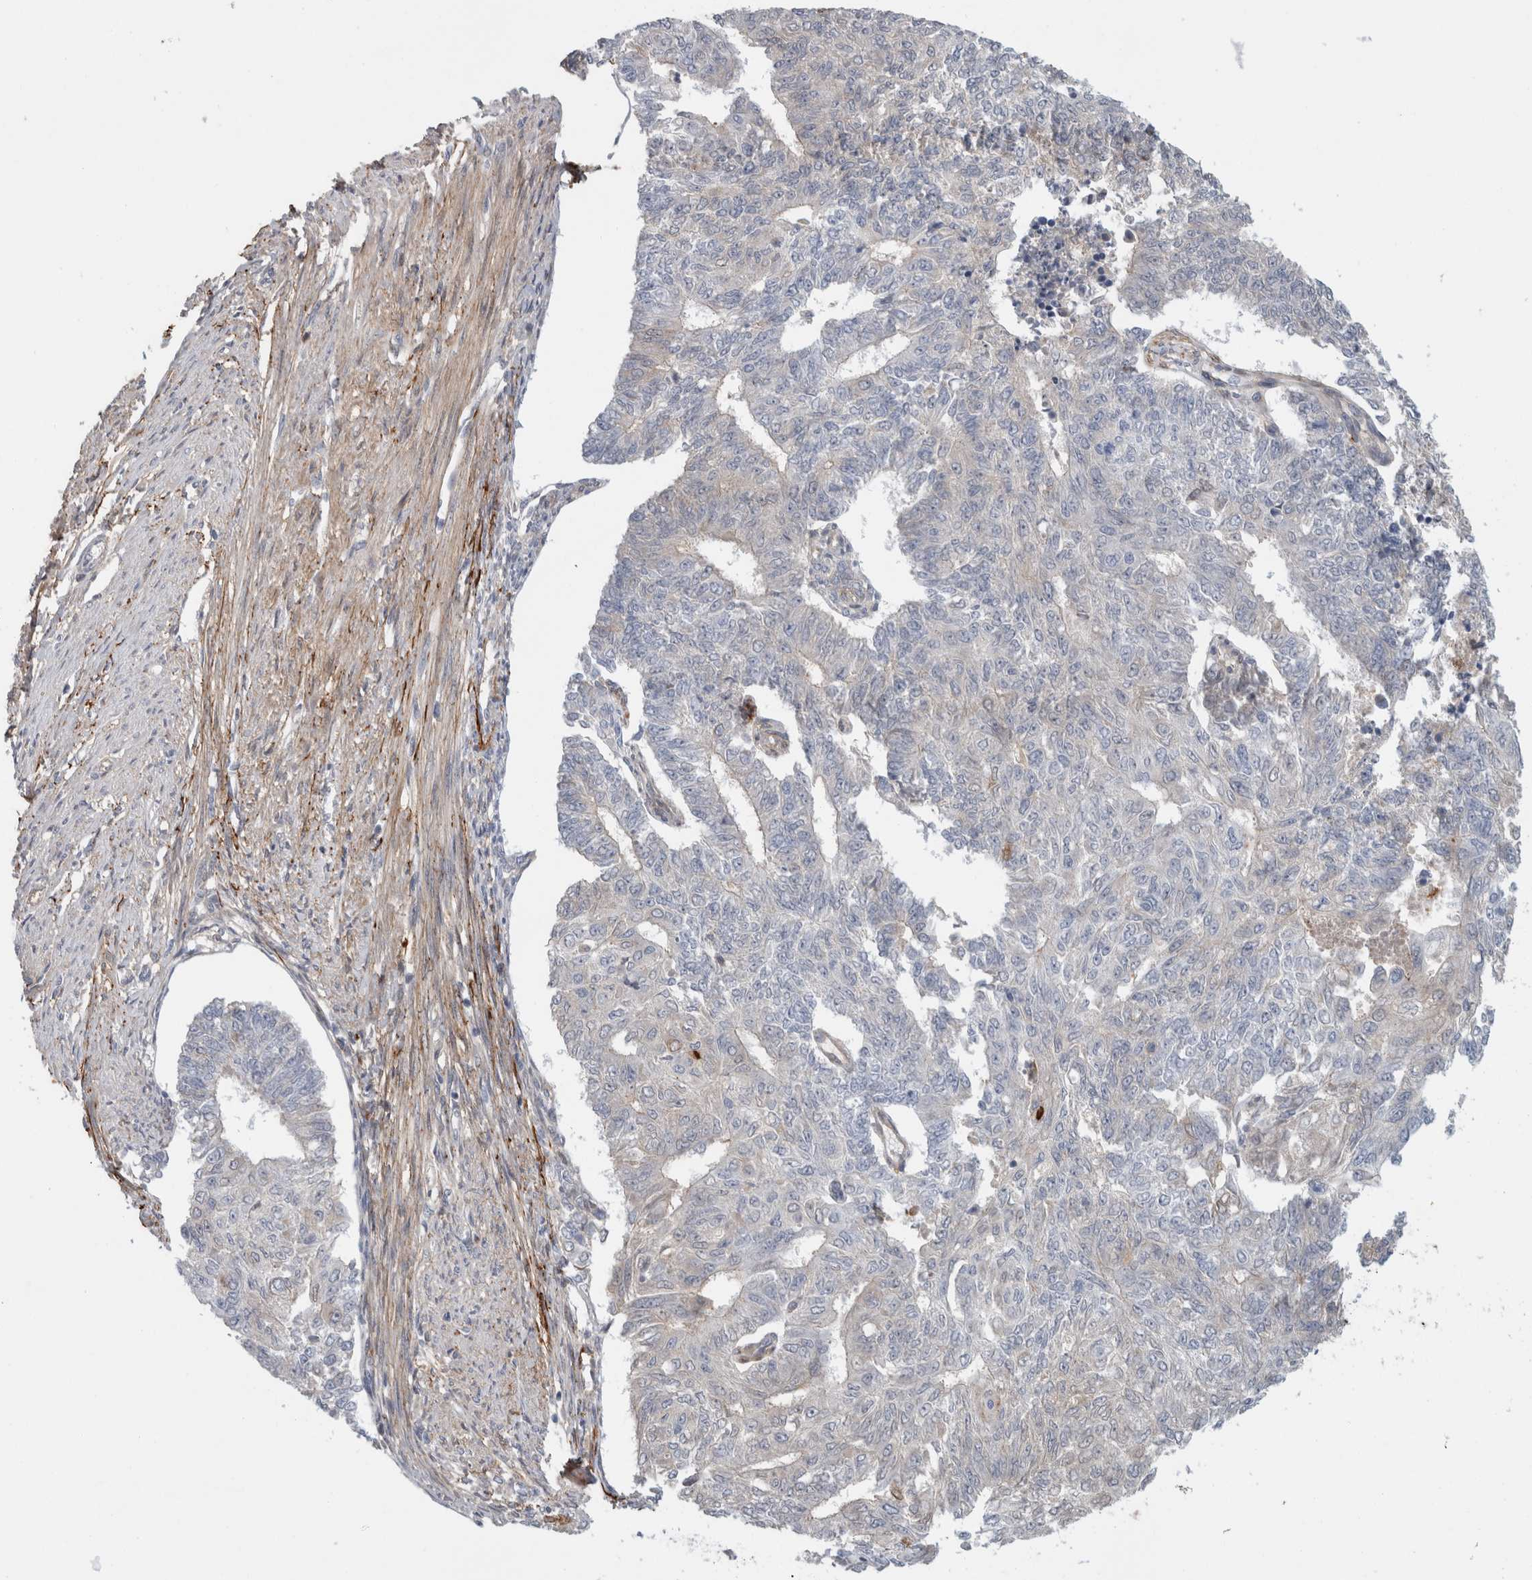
{"staining": {"intensity": "negative", "quantity": "none", "location": "none"}, "tissue": "endometrial cancer", "cell_type": "Tumor cells", "image_type": "cancer", "snomed": [{"axis": "morphology", "description": "Adenocarcinoma, NOS"}, {"axis": "topography", "description": "Endometrium"}], "caption": "Histopathology image shows no protein staining in tumor cells of endometrial cancer (adenocarcinoma) tissue.", "gene": "CD55", "patient": {"sex": "female", "age": 32}}